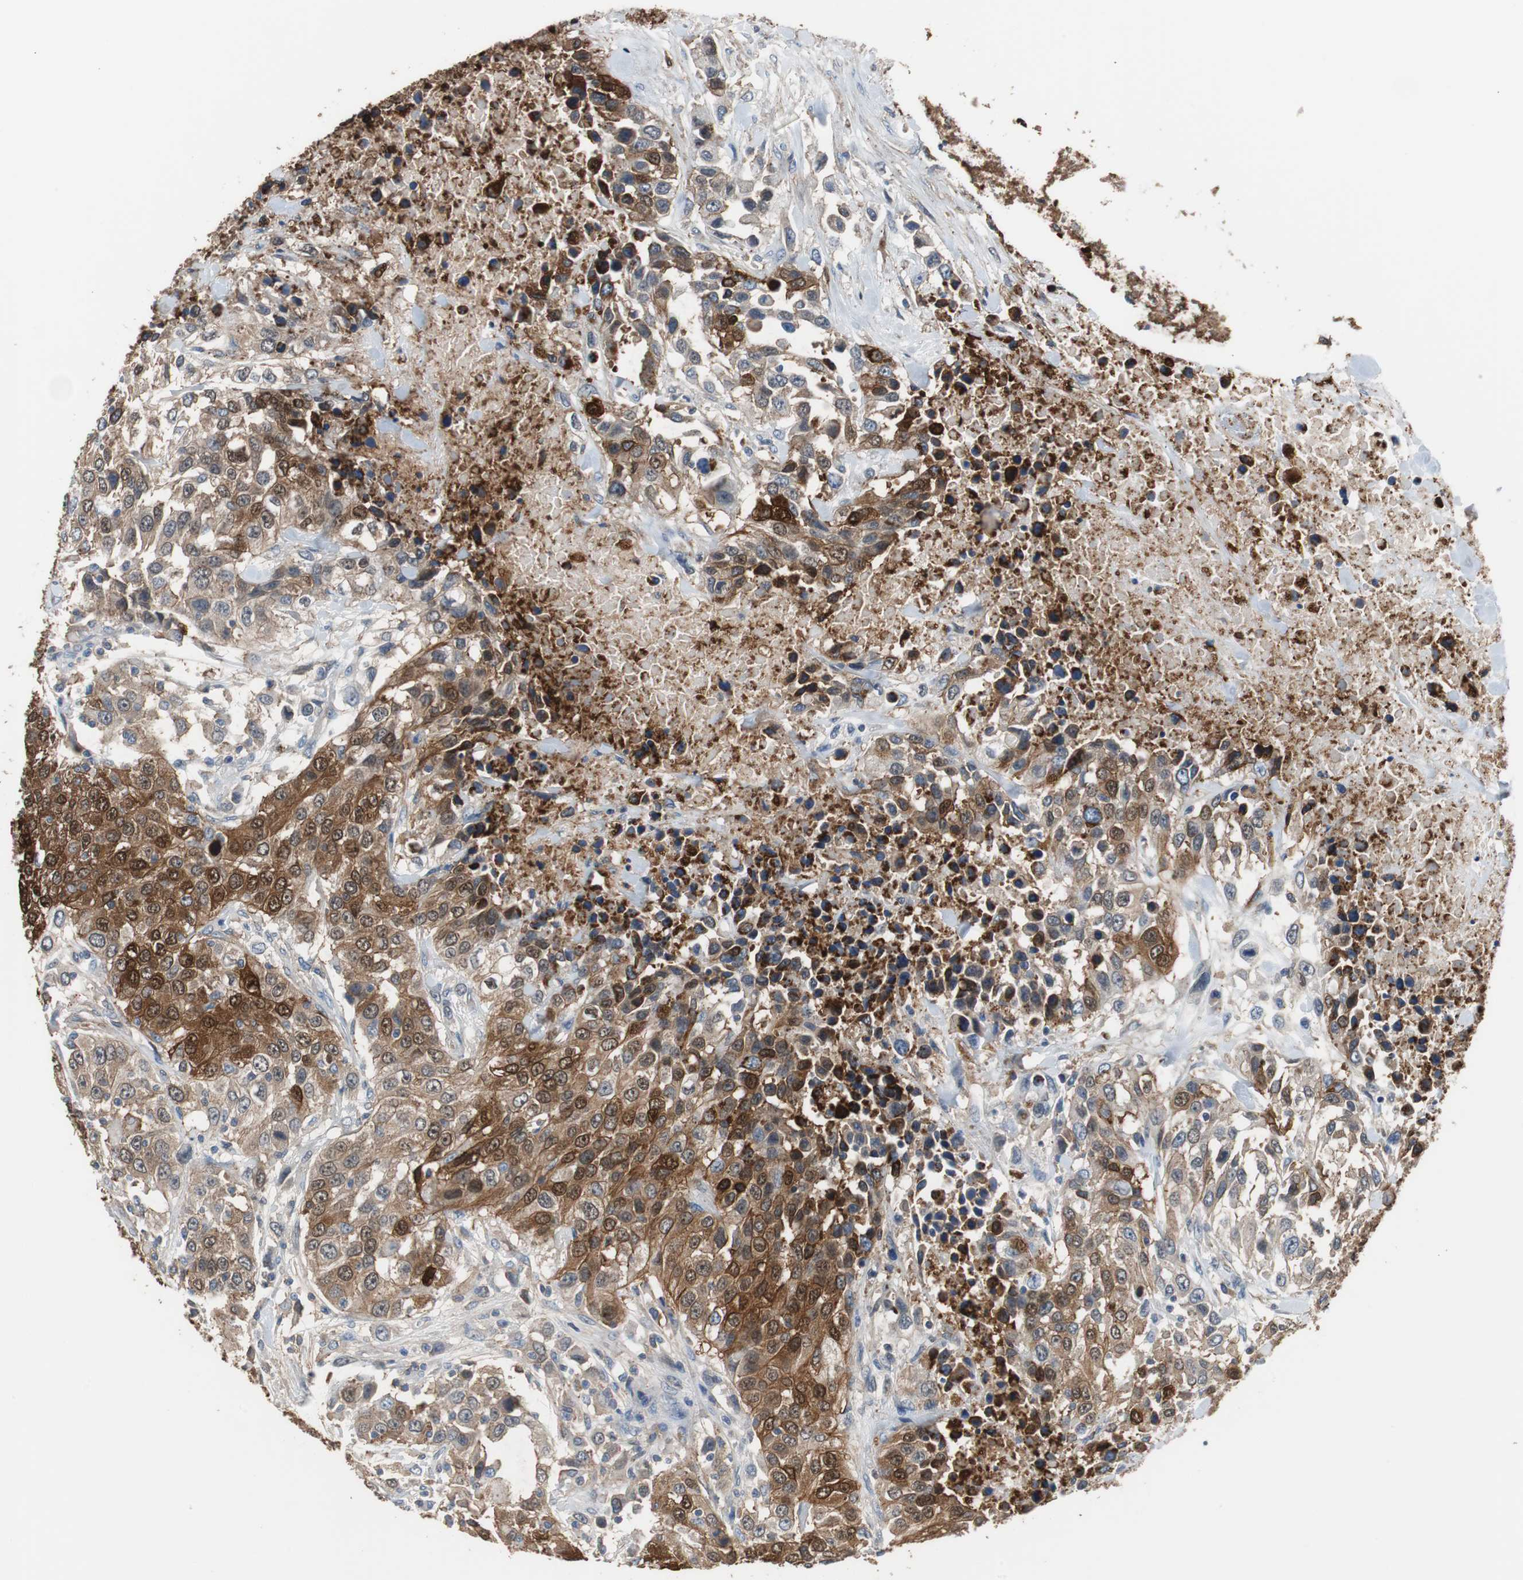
{"staining": {"intensity": "moderate", "quantity": ">75%", "location": "cytoplasmic/membranous"}, "tissue": "urothelial cancer", "cell_type": "Tumor cells", "image_type": "cancer", "snomed": [{"axis": "morphology", "description": "Urothelial carcinoma, High grade"}, {"axis": "topography", "description": "Urinary bladder"}], "caption": "Immunohistochemistry photomicrograph of neoplastic tissue: urothelial carcinoma (high-grade) stained using IHC displays medium levels of moderate protein expression localized specifically in the cytoplasmic/membranous of tumor cells, appearing as a cytoplasmic/membranous brown color.", "gene": "ANXA4", "patient": {"sex": "female", "age": 80}}